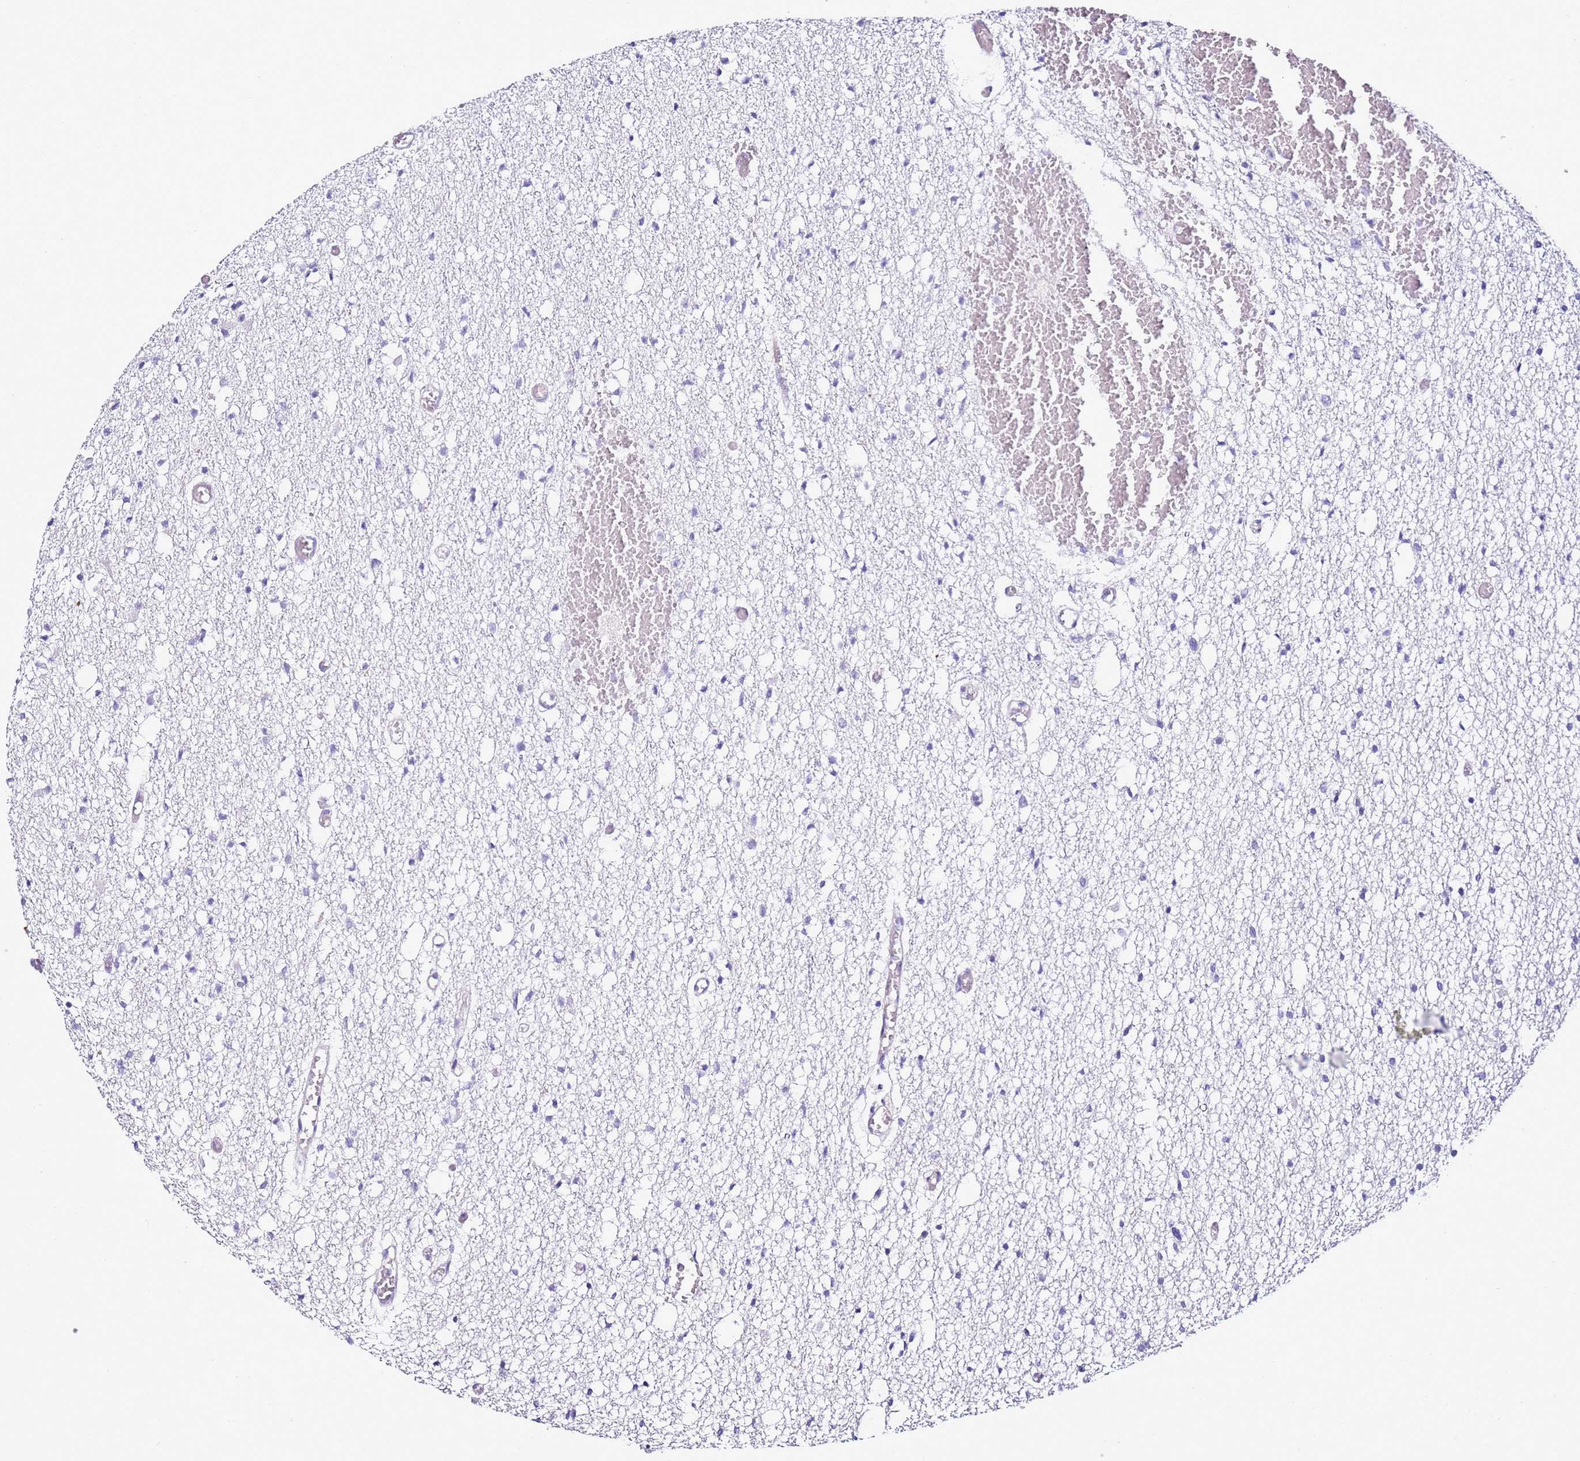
{"staining": {"intensity": "negative", "quantity": "none", "location": "none"}, "tissue": "glioma", "cell_type": "Tumor cells", "image_type": "cancer", "snomed": [{"axis": "morphology", "description": "Glioma, malignant, Low grade"}, {"axis": "topography", "description": "Brain"}], "caption": "An image of glioma stained for a protein exhibits no brown staining in tumor cells. The staining is performed using DAB (3,3'-diaminobenzidine) brown chromogen with nuclei counter-stained in using hematoxylin.", "gene": "HGD", "patient": {"sex": "female", "age": 22}}